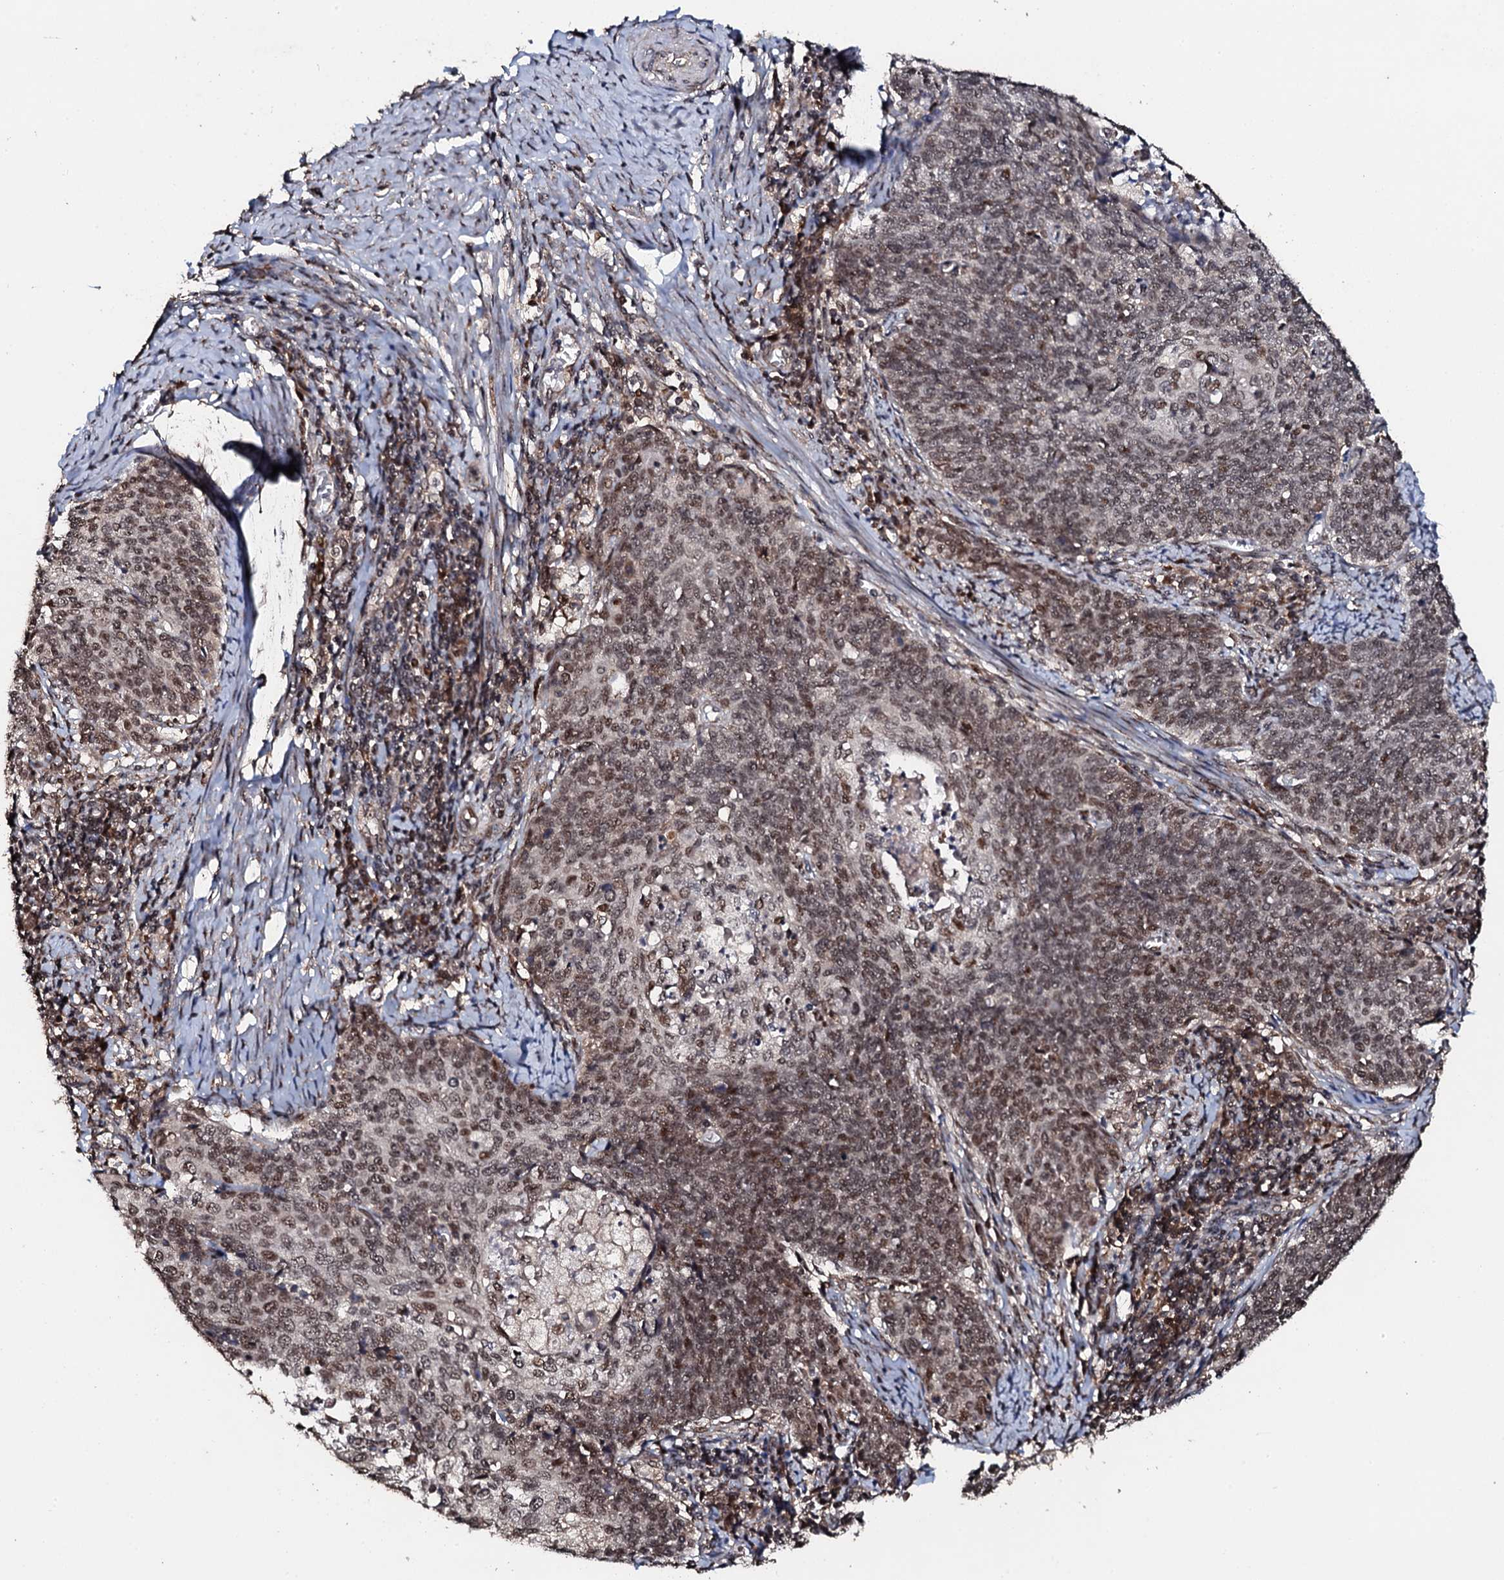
{"staining": {"intensity": "moderate", "quantity": "25%-75%", "location": "nuclear"}, "tissue": "cervical cancer", "cell_type": "Tumor cells", "image_type": "cancer", "snomed": [{"axis": "morphology", "description": "Squamous cell carcinoma, NOS"}, {"axis": "topography", "description": "Cervix"}], "caption": "IHC photomicrograph of neoplastic tissue: cervical cancer (squamous cell carcinoma) stained using immunohistochemistry (IHC) shows medium levels of moderate protein expression localized specifically in the nuclear of tumor cells, appearing as a nuclear brown color.", "gene": "FAM111A", "patient": {"sex": "female", "age": 39}}